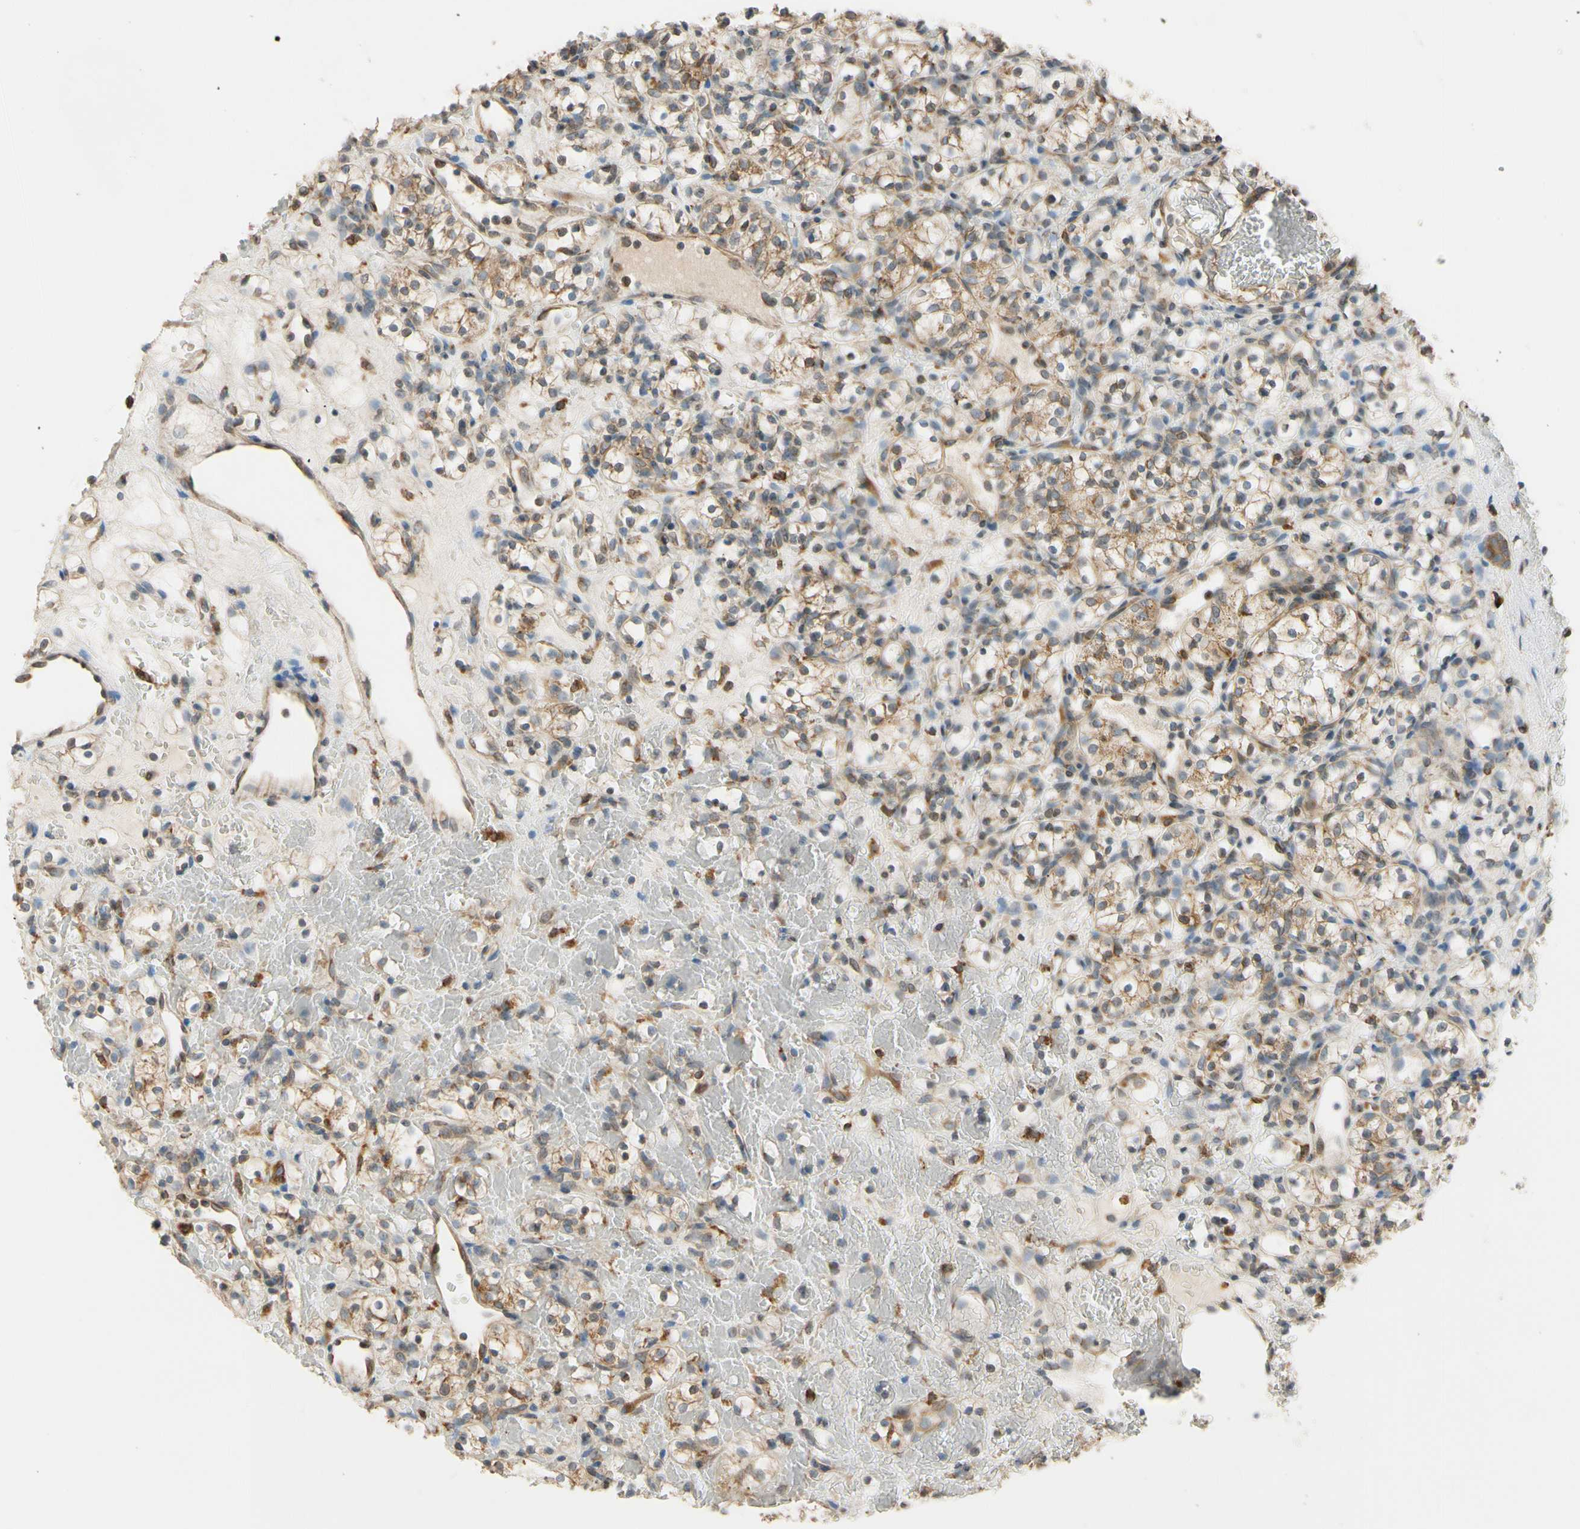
{"staining": {"intensity": "weak", "quantity": ">75%", "location": "cytoplasmic/membranous"}, "tissue": "renal cancer", "cell_type": "Tumor cells", "image_type": "cancer", "snomed": [{"axis": "morphology", "description": "Adenocarcinoma, NOS"}, {"axis": "topography", "description": "Kidney"}], "caption": "IHC (DAB) staining of renal cancer (adenocarcinoma) reveals weak cytoplasmic/membranous protein expression in about >75% of tumor cells.", "gene": "RPN2", "patient": {"sex": "female", "age": 60}}